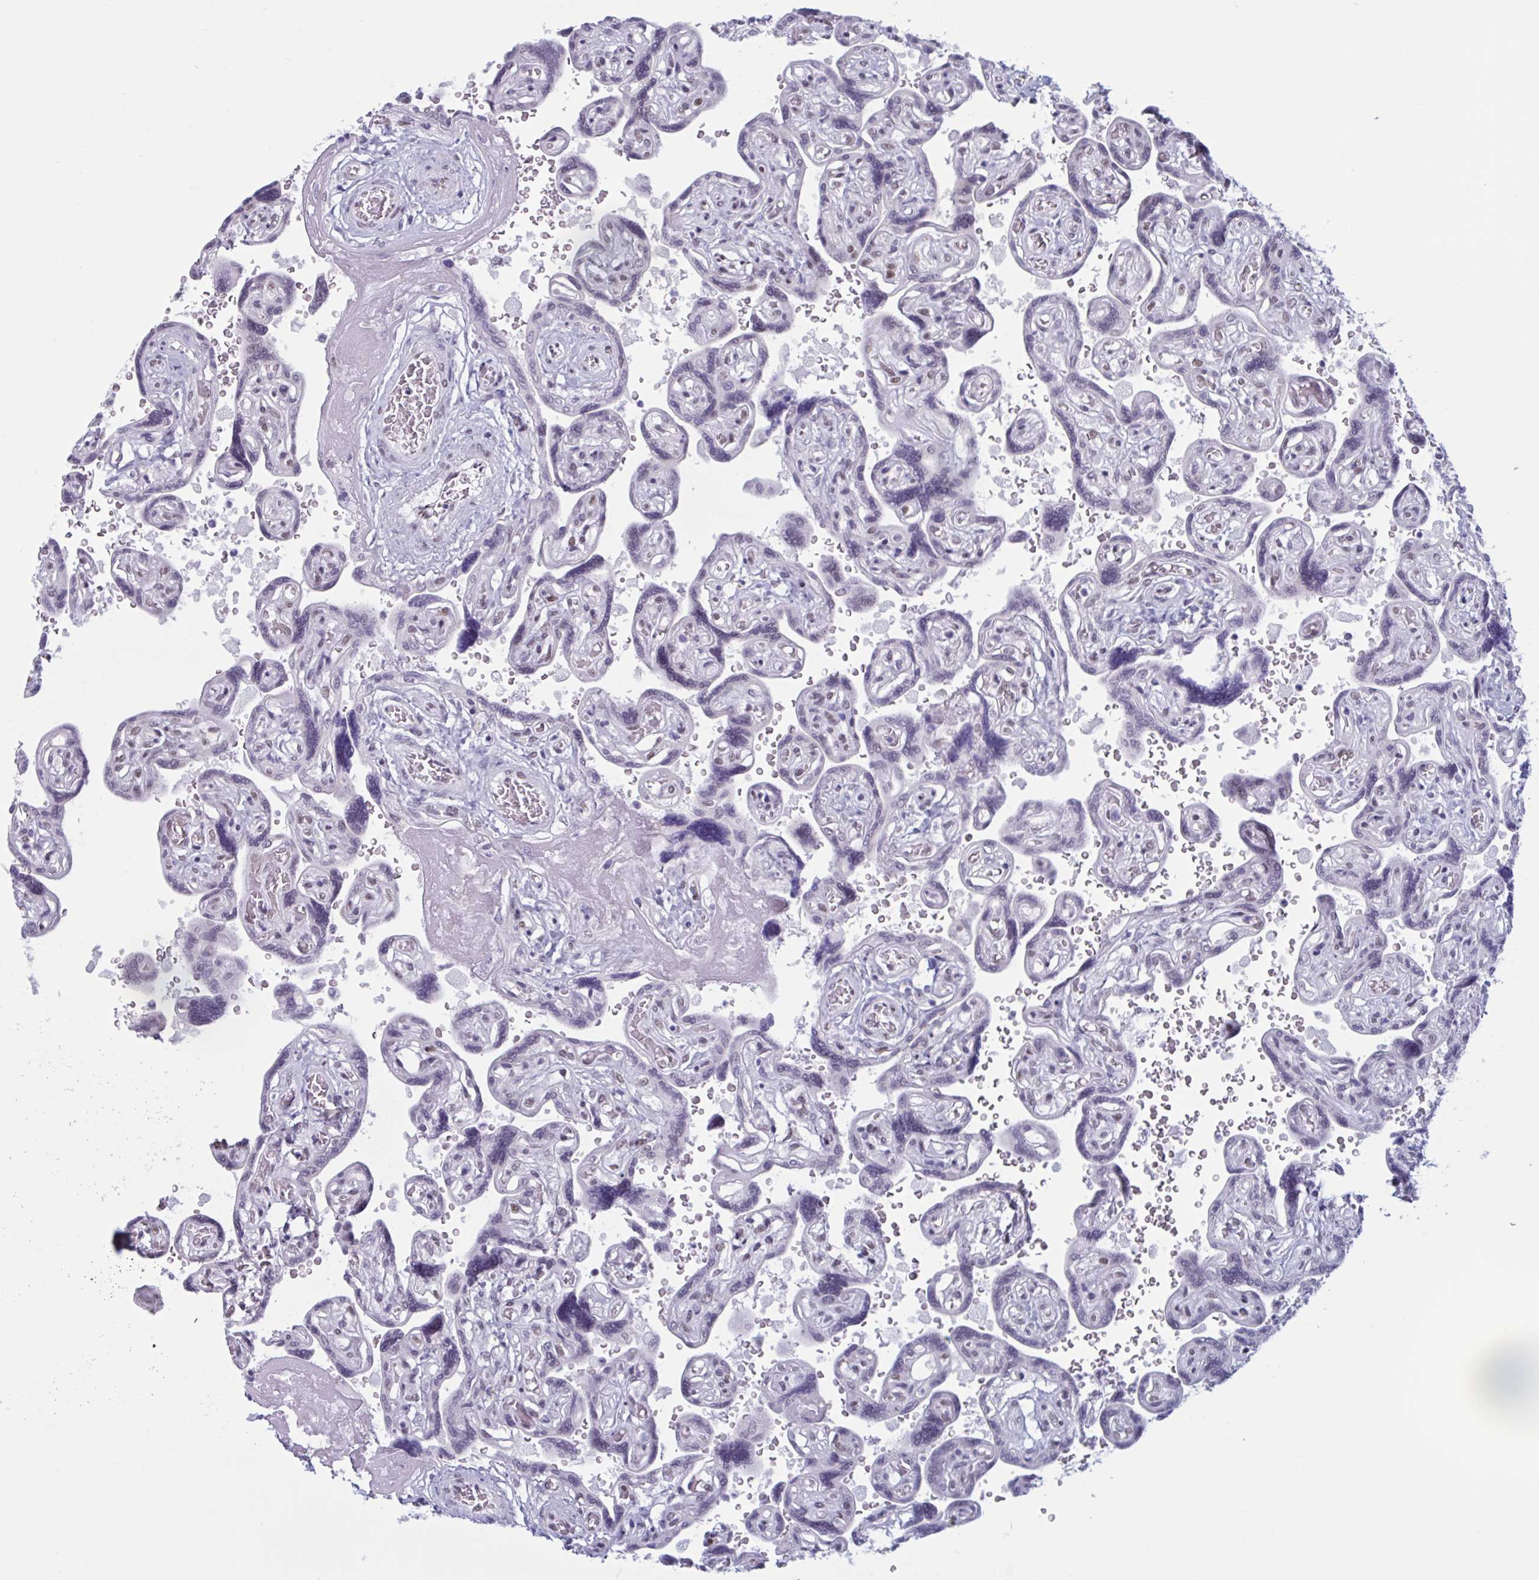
{"staining": {"intensity": "negative", "quantity": "none", "location": "none"}, "tissue": "placenta", "cell_type": "Trophoblastic cells", "image_type": "normal", "snomed": [{"axis": "morphology", "description": "Normal tissue, NOS"}, {"axis": "topography", "description": "Placenta"}], "caption": "IHC histopathology image of benign placenta: placenta stained with DAB exhibits no significant protein positivity in trophoblastic cells.", "gene": "MSMB", "patient": {"sex": "female", "age": 32}}